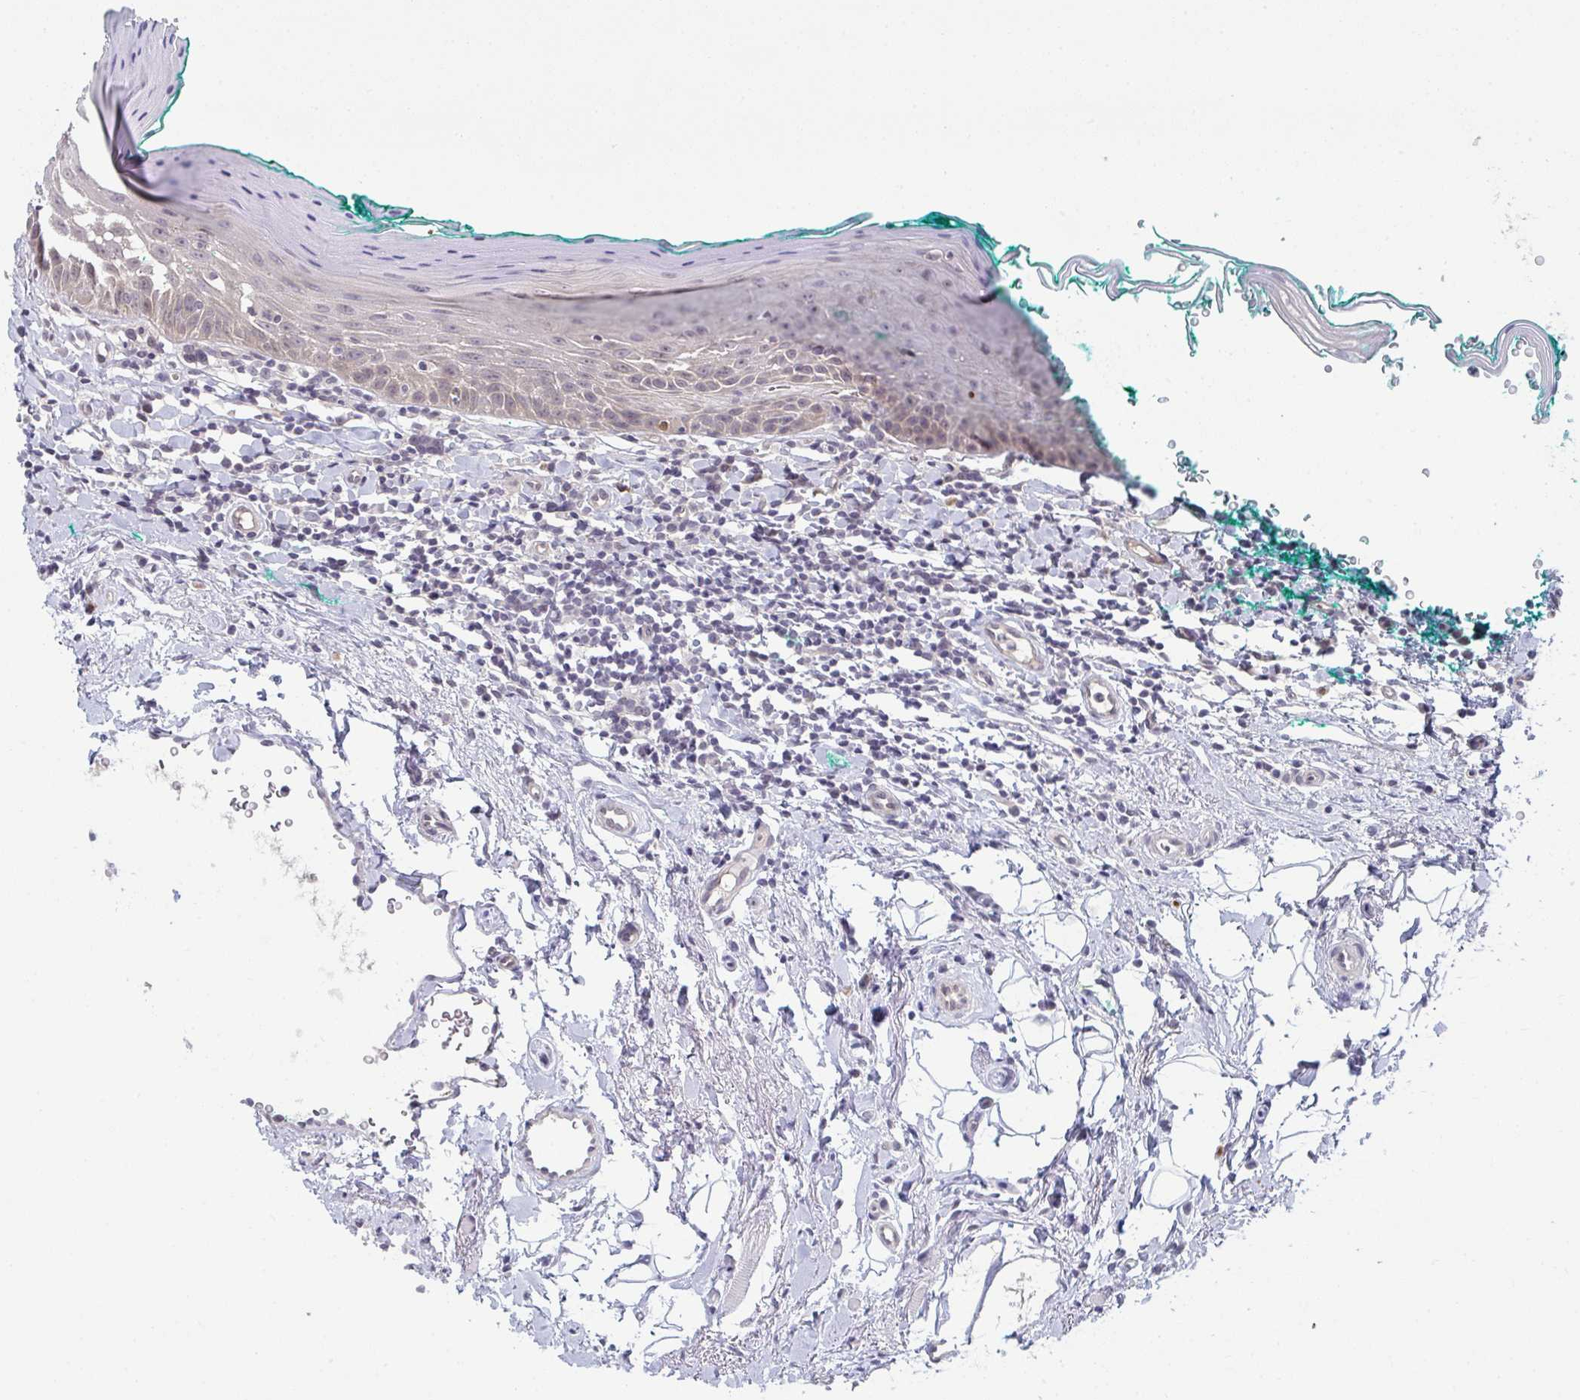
{"staining": {"intensity": "negative", "quantity": "none", "location": "none"}, "tissue": "oral mucosa", "cell_type": "Squamous epithelial cells", "image_type": "normal", "snomed": [{"axis": "morphology", "description": "Normal tissue, NOS"}, {"axis": "topography", "description": "Oral tissue"}, {"axis": "topography", "description": "Tounge, NOS"}], "caption": "IHC of benign oral mucosa demonstrates no staining in squamous epithelial cells.", "gene": "ZNF214", "patient": {"sex": "male", "age": 83}}